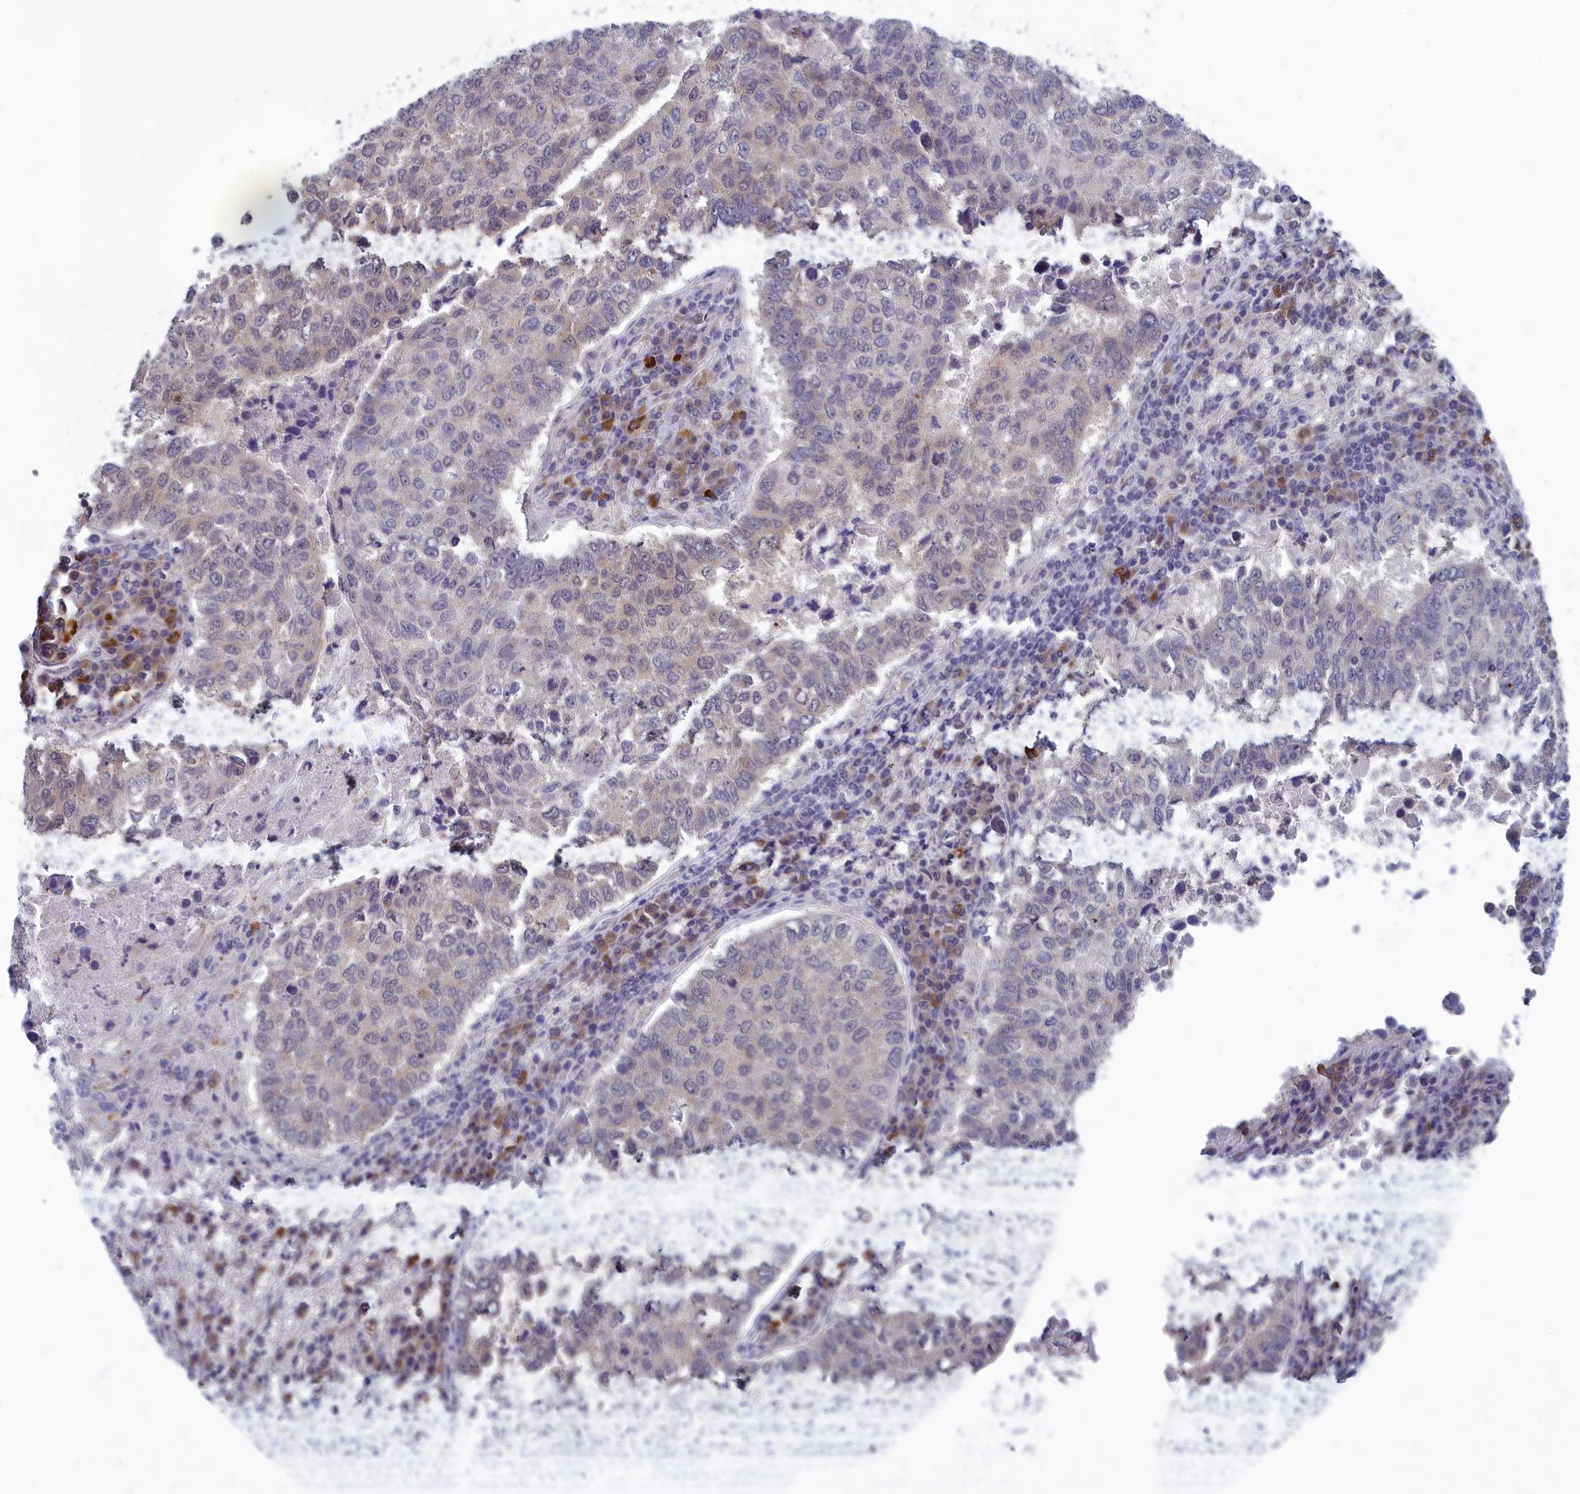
{"staining": {"intensity": "weak", "quantity": "<25%", "location": "cytoplasmic/membranous"}, "tissue": "lung cancer", "cell_type": "Tumor cells", "image_type": "cancer", "snomed": [{"axis": "morphology", "description": "Squamous cell carcinoma, NOS"}, {"axis": "topography", "description": "Lung"}], "caption": "An immunohistochemistry (IHC) histopathology image of lung squamous cell carcinoma is shown. There is no staining in tumor cells of lung squamous cell carcinoma.", "gene": "MRI1", "patient": {"sex": "male", "age": 73}}